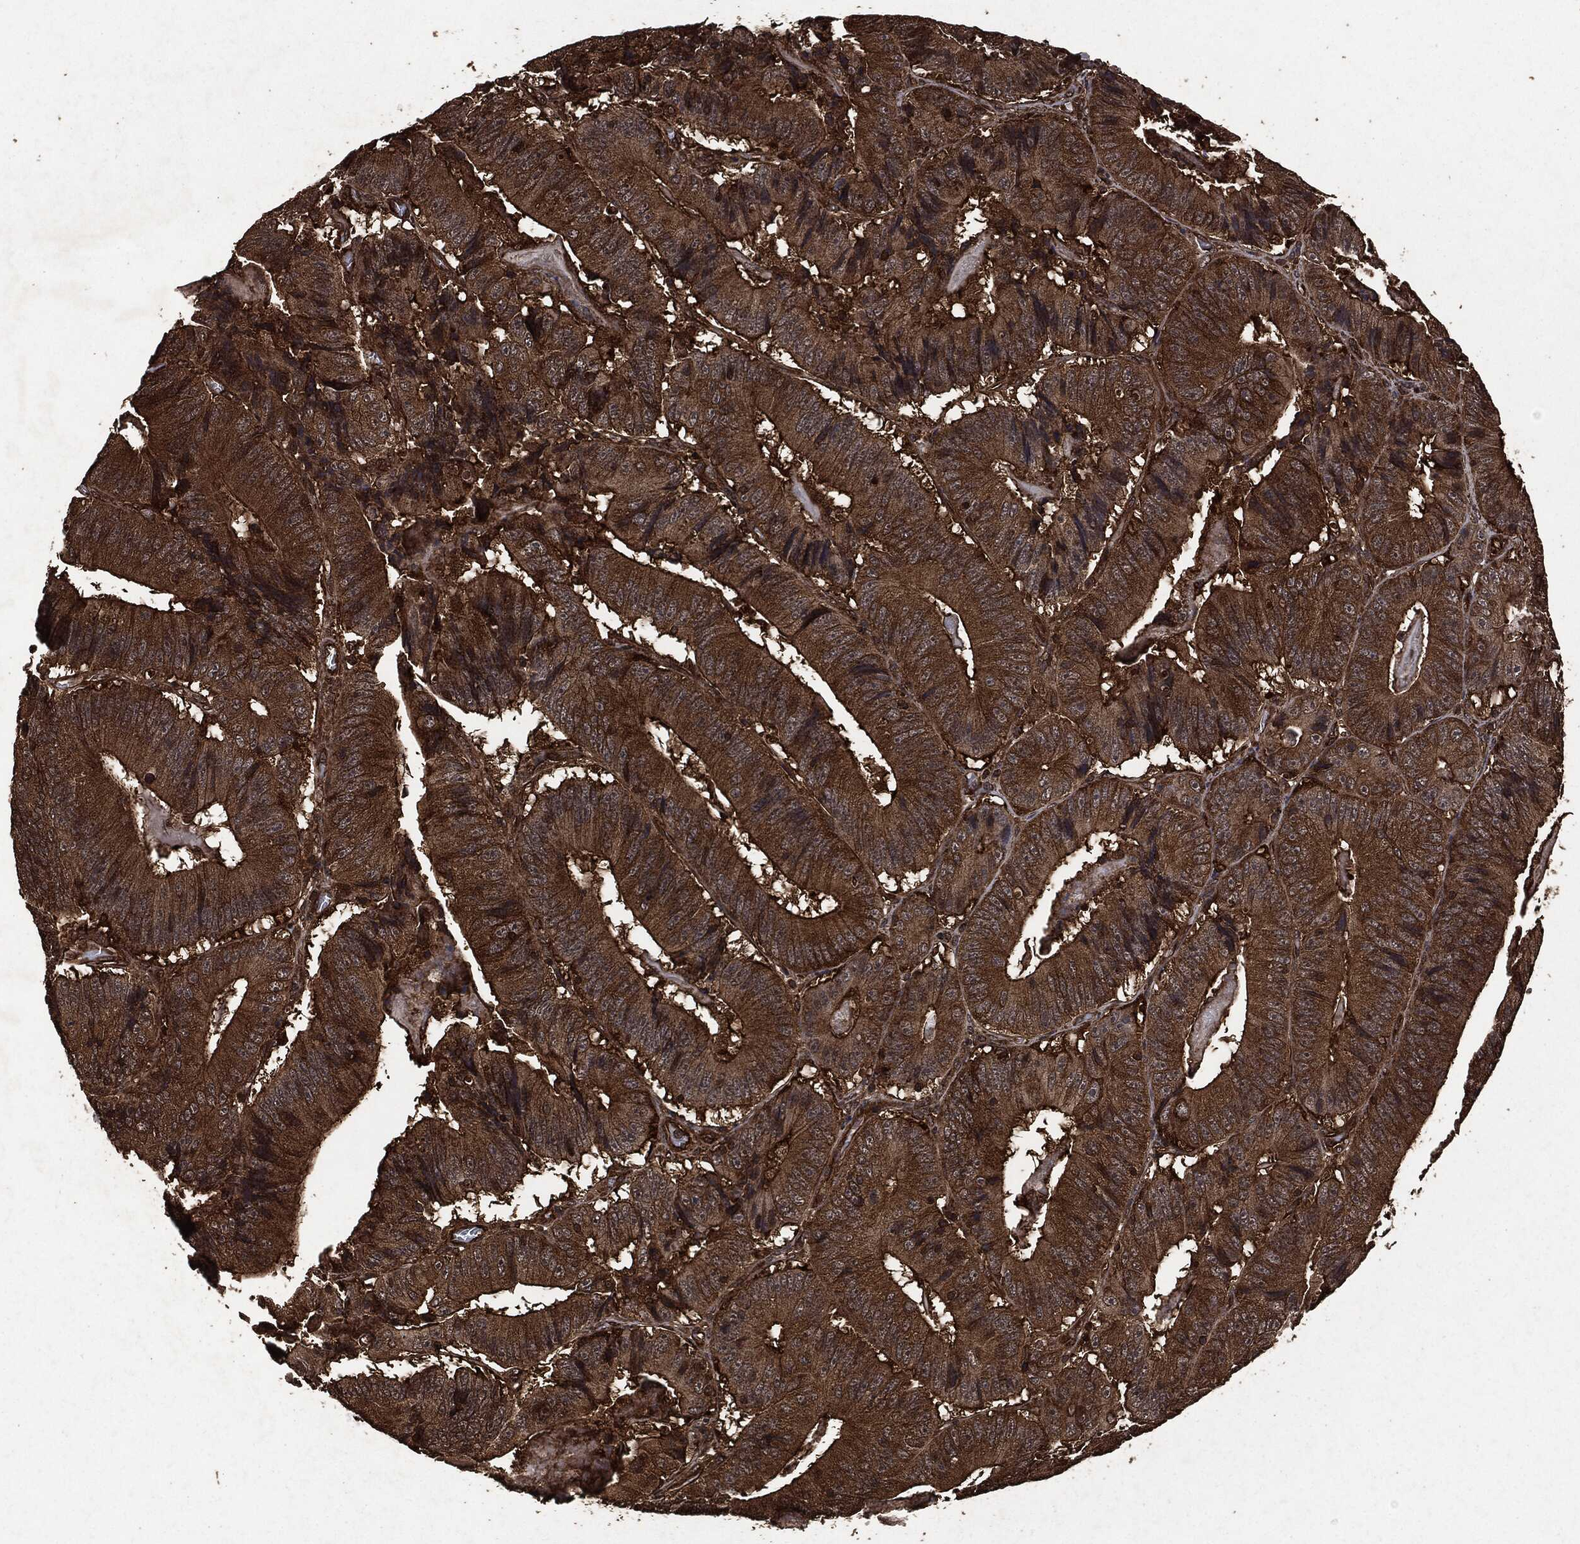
{"staining": {"intensity": "strong", "quantity": "25%-75%", "location": "cytoplasmic/membranous"}, "tissue": "colorectal cancer", "cell_type": "Tumor cells", "image_type": "cancer", "snomed": [{"axis": "morphology", "description": "Adenocarcinoma, NOS"}, {"axis": "topography", "description": "Colon"}], "caption": "There is high levels of strong cytoplasmic/membranous positivity in tumor cells of colorectal cancer, as demonstrated by immunohistochemical staining (brown color).", "gene": "HRAS", "patient": {"sex": "female", "age": 86}}